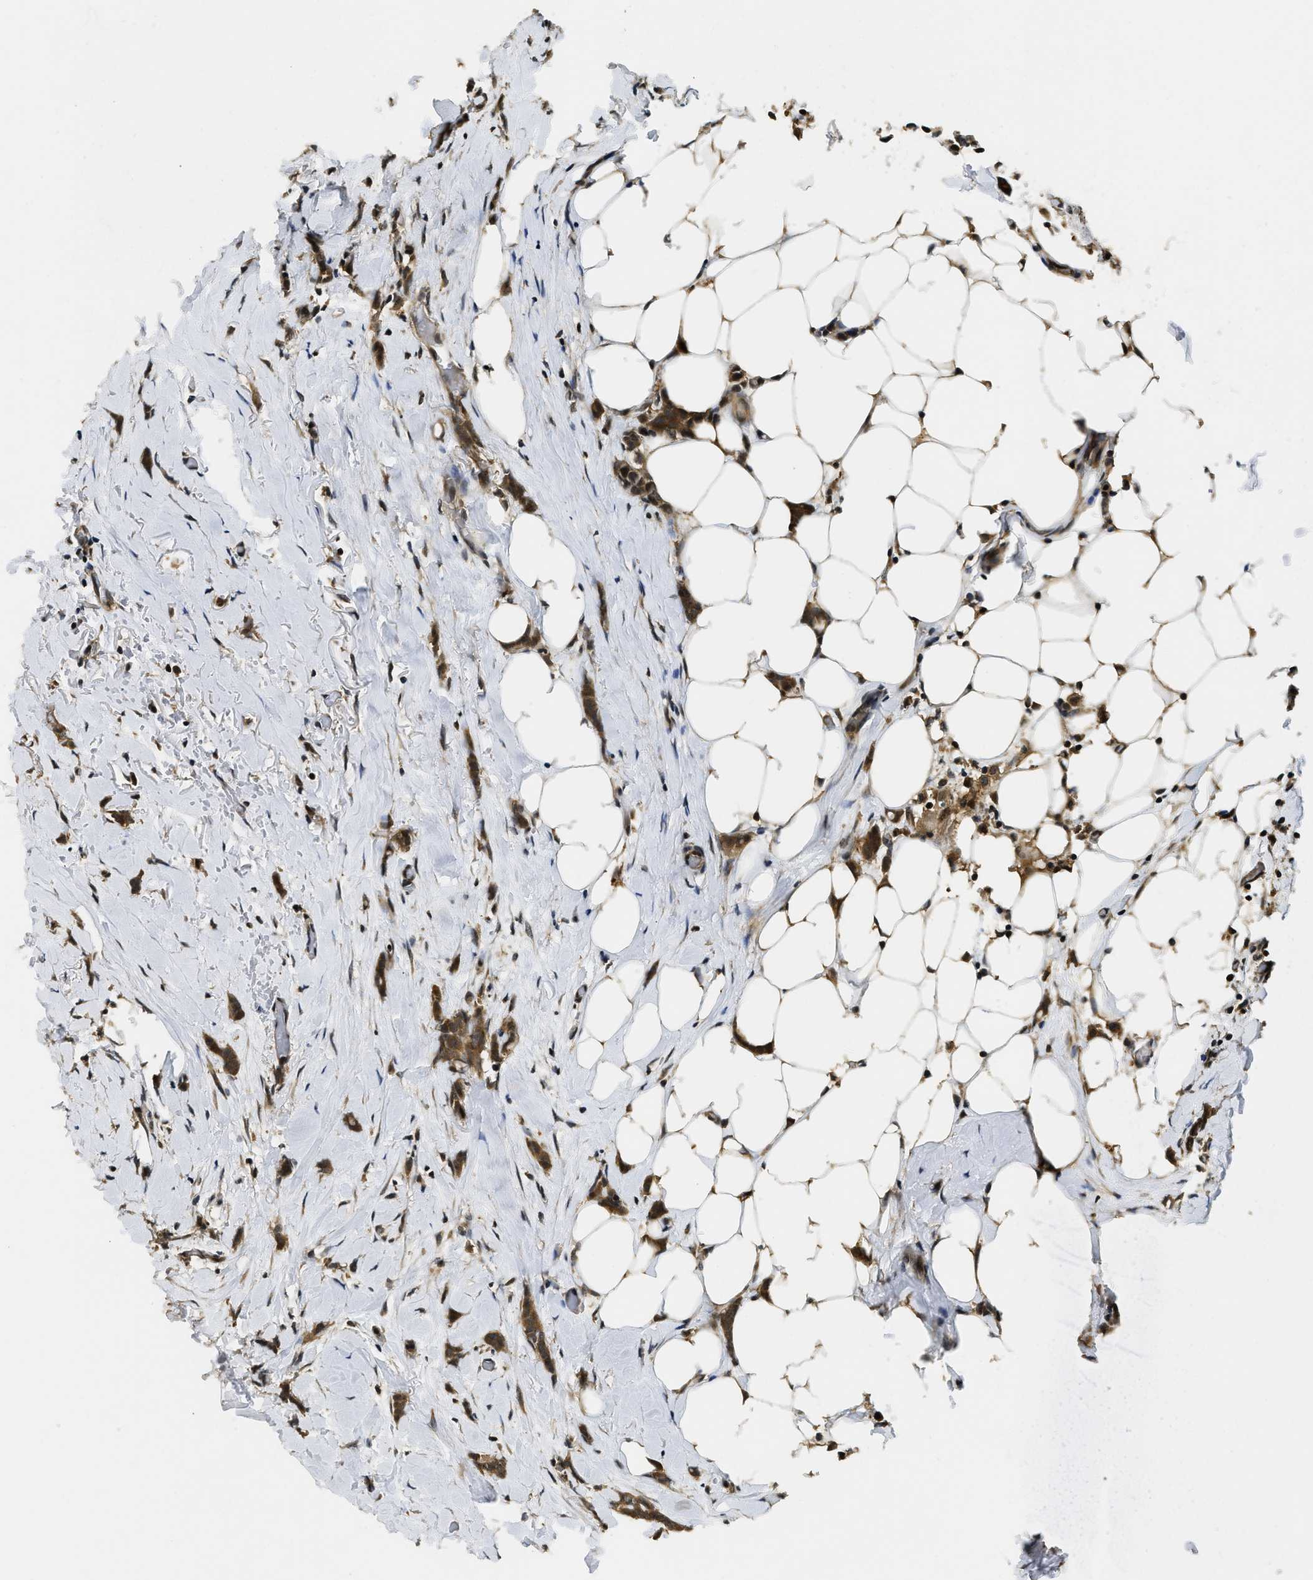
{"staining": {"intensity": "strong", "quantity": ">75%", "location": "cytoplasmic/membranous"}, "tissue": "breast cancer", "cell_type": "Tumor cells", "image_type": "cancer", "snomed": [{"axis": "morphology", "description": "Lobular carcinoma, in situ"}, {"axis": "morphology", "description": "Lobular carcinoma"}, {"axis": "topography", "description": "Breast"}], "caption": "Breast cancer (lobular carcinoma in situ) tissue reveals strong cytoplasmic/membranous positivity in approximately >75% of tumor cells", "gene": "ADSL", "patient": {"sex": "female", "age": 41}}